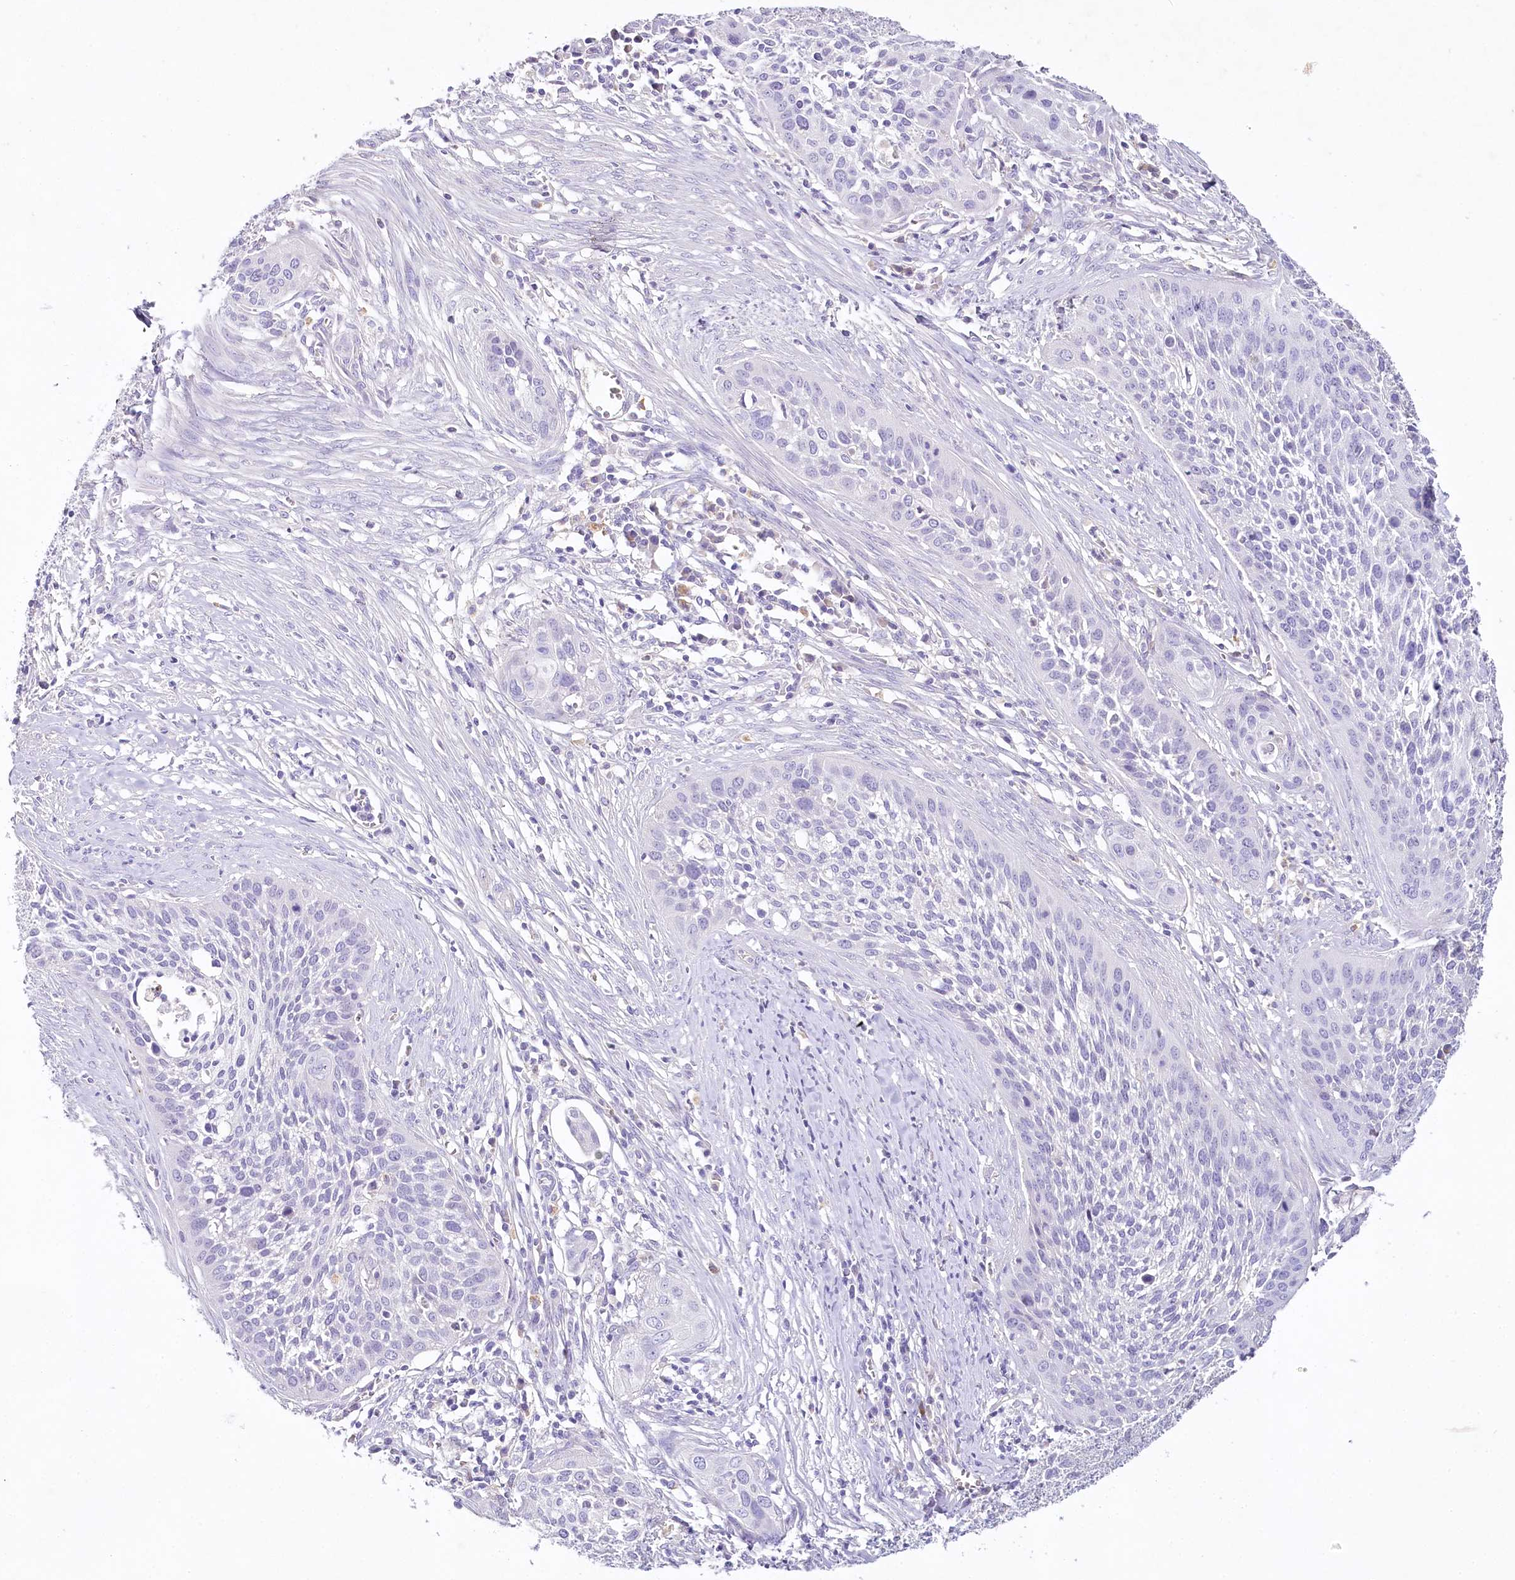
{"staining": {"intensity": "negative", "quantity": "none", "location": "none"}, "tissue": "cervical cancer", "cell_type": "Tumor cells", "image_type": "cancer", "snomed": [{"axis": "morphology", "description": "Squamous cell carcinoma, NOS"}, {"axis": "topography", "description": "Cervix"}], "caption": "Immunohistochemistry histopathology image of cervical cancer stained for a protein (brown), which displays no staining in tumor cells.", "gene": "HPD", "patient": {"sex": "female", "age": 34}}